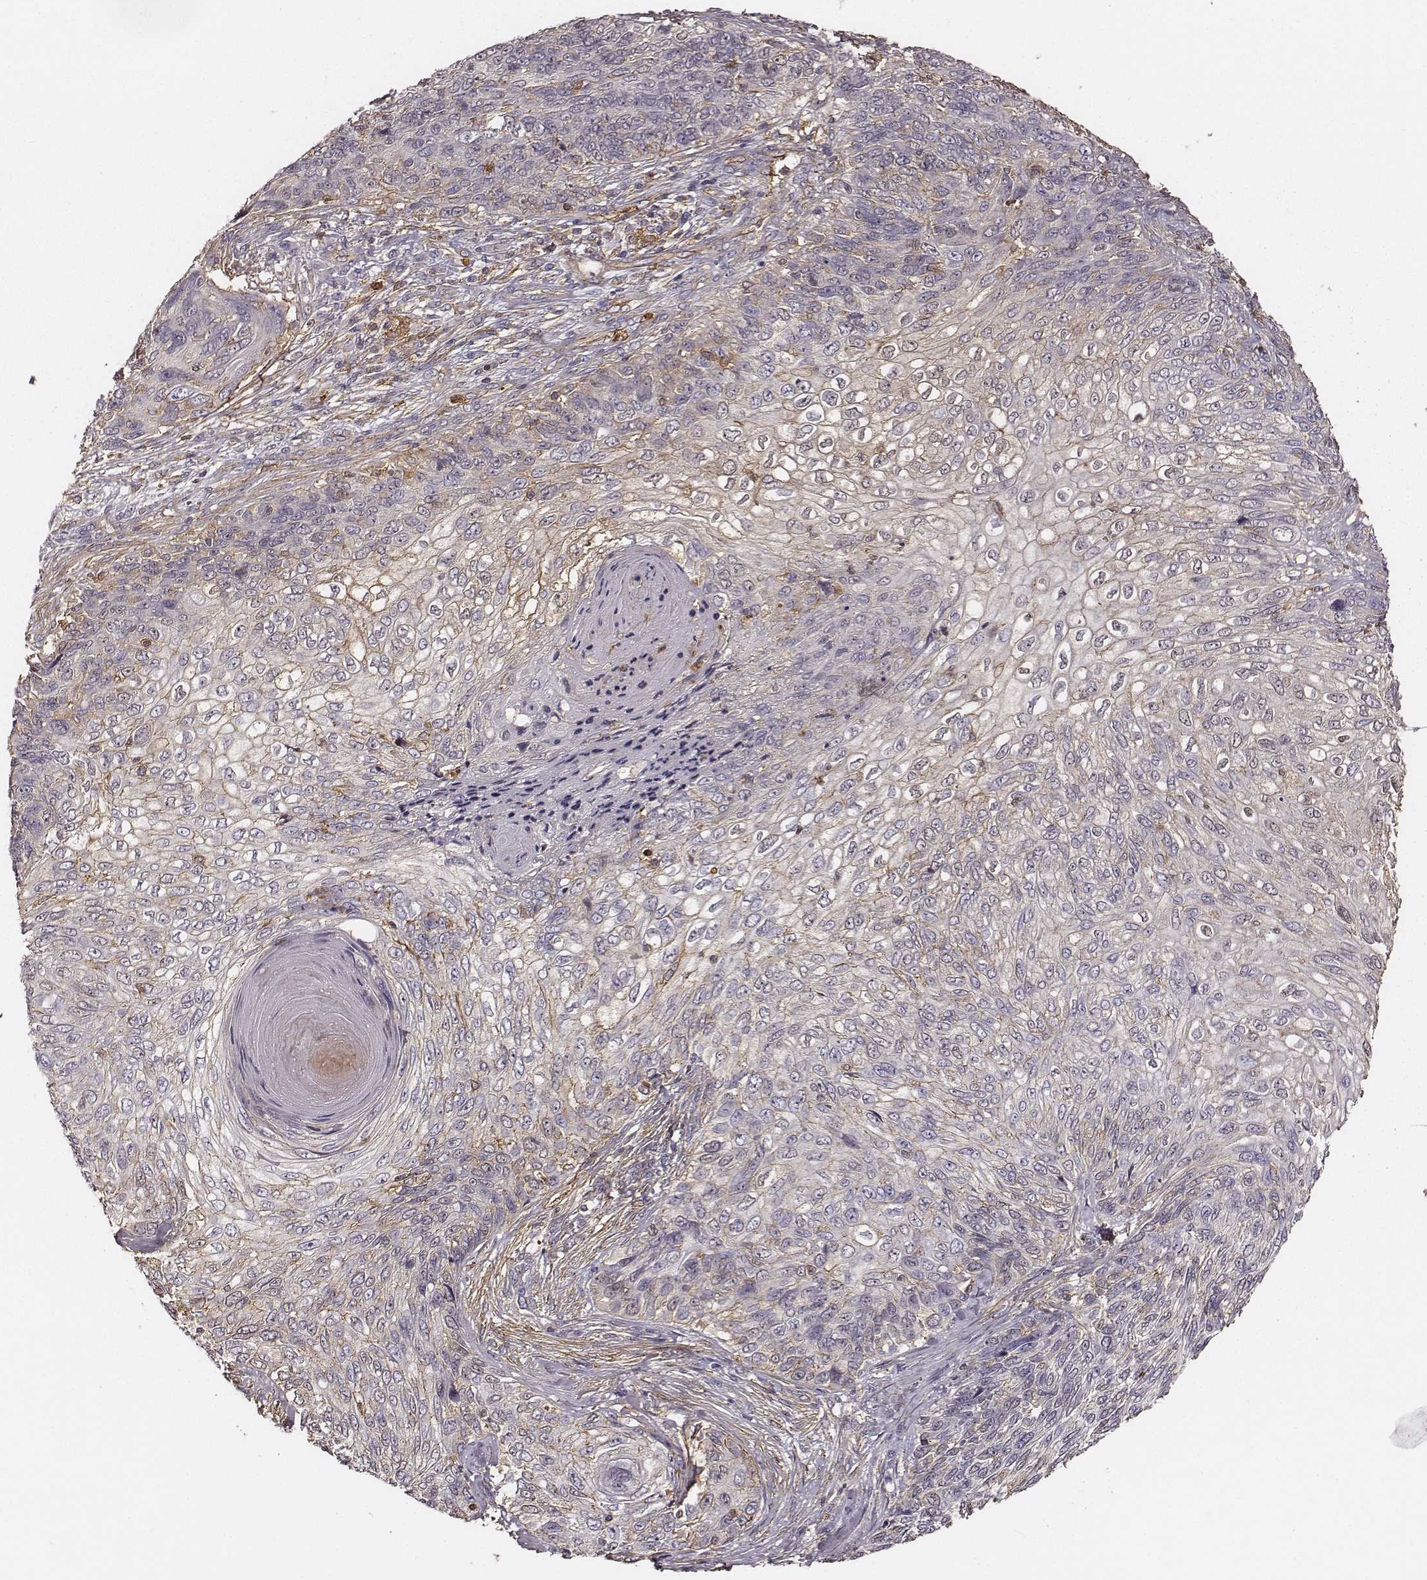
{"staining": {"intensity": "negative", "quantity": "none", "location": "none"}, "tissue": "skin cancer", "cell_type": "Tumor cells", "image_type": "cancer", "snomed": [{"axis": "morphology", "description": "Squamous cell carcinoma, NOS"}, {"axis": "topography", "description": "Skin"}], "caption": "IHC histopathology image of neoplastic tissue: skin cancer (squamous cell carcinoma) stained with DAB exhibits no significant protein expression in tumor cells.", "gene": "ZYX", "patient": {"sex": "male", "age": 92}}